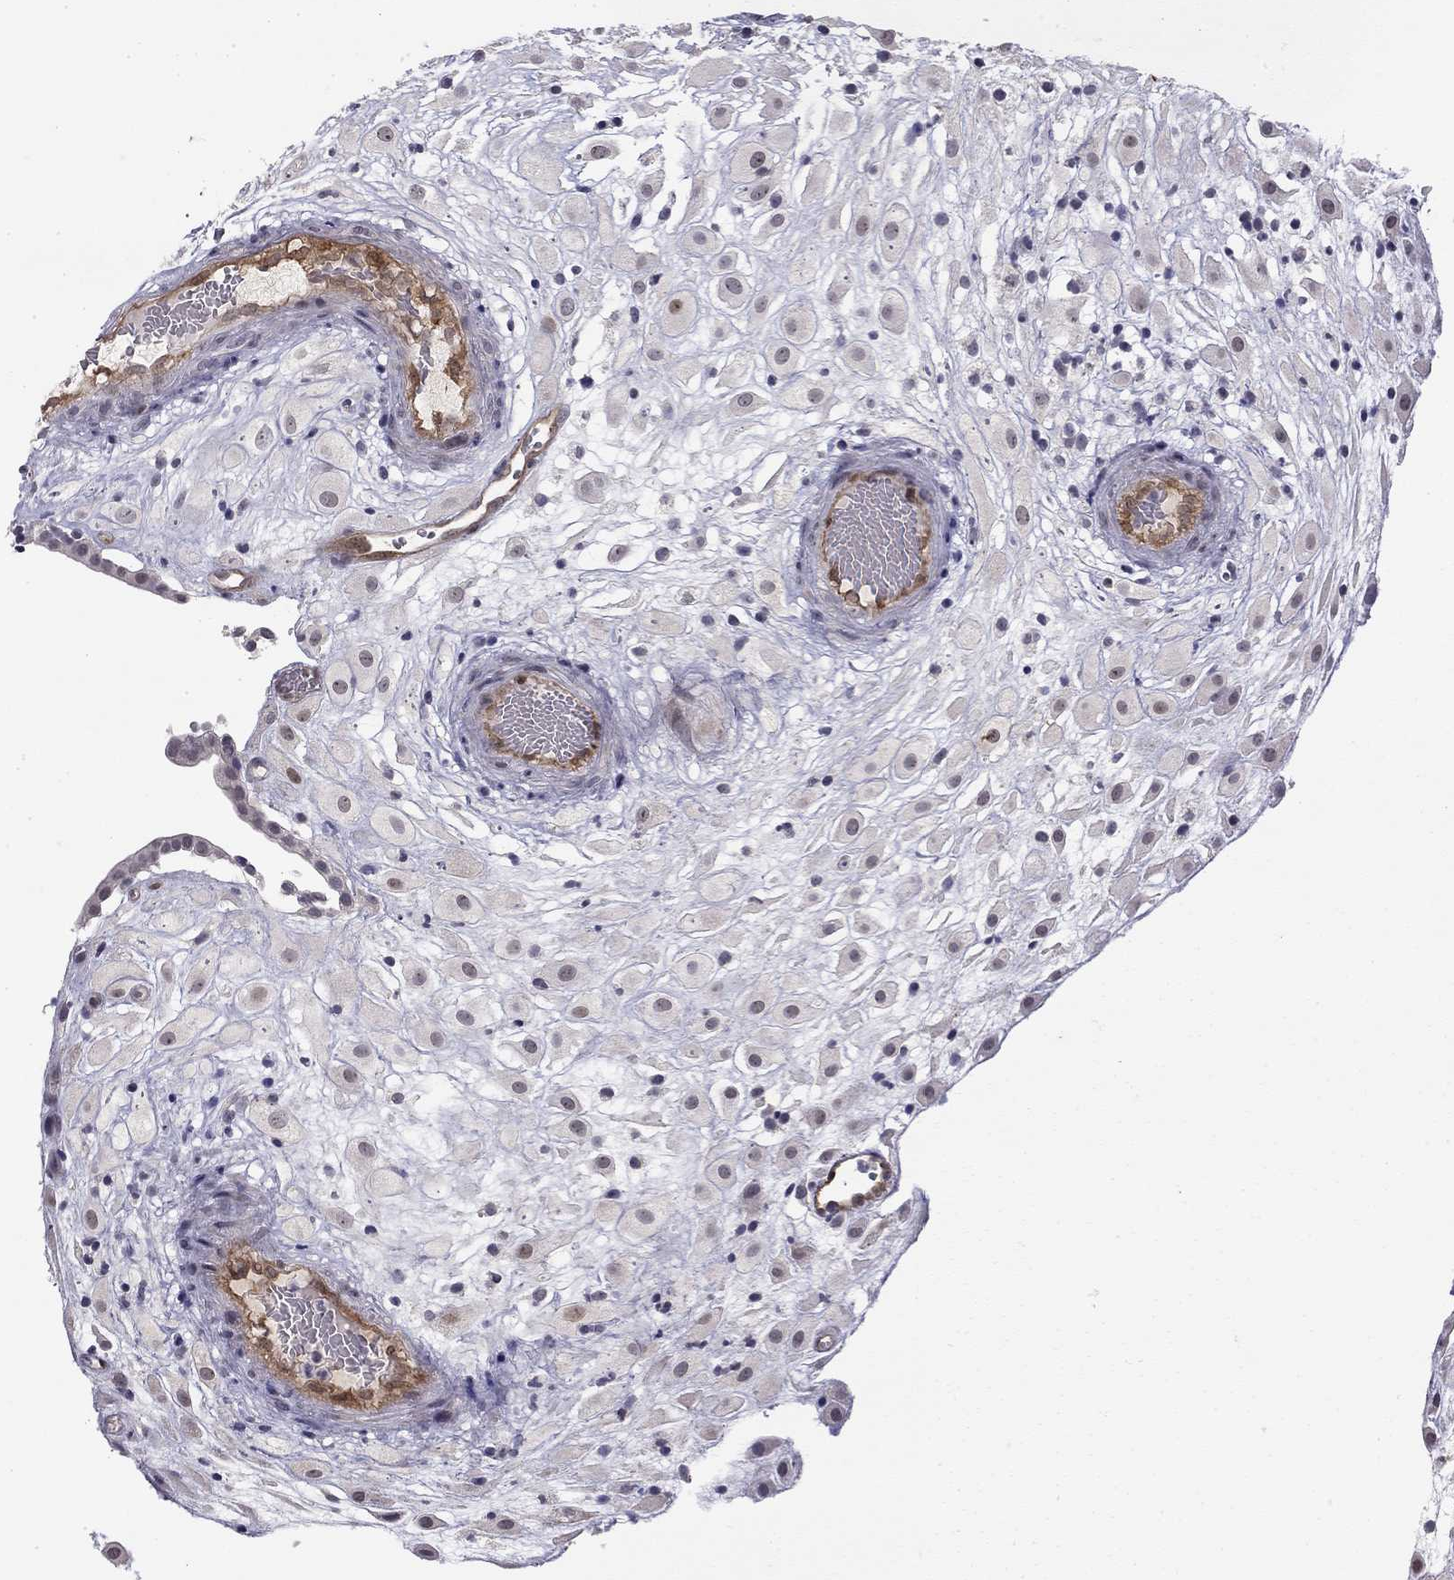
{"staining": {"intensity": "negative", "quantity": "none", "location": "none"}, "tissue": "placenta", "cell_type": "Decidual cells", "image_type": "normal", "snomed": [{"axis": "morphology", "description": "Normal tissue, NOS"}, {"axis": "topography", "description": "Placenta"}], "caption": "This micrograph is of unremarkable placenta stained with immunohistochemistry to label a protein in brown with the nuclei are counter-stained blue. There is no expression in decidual cells. (Brightfield microscopy of DAB (3,3'-diaminobenzidine) immunohistochemistry at high magnification).", "gene": "STXBP6", "patient": {"sex": "female", "age": 24}}